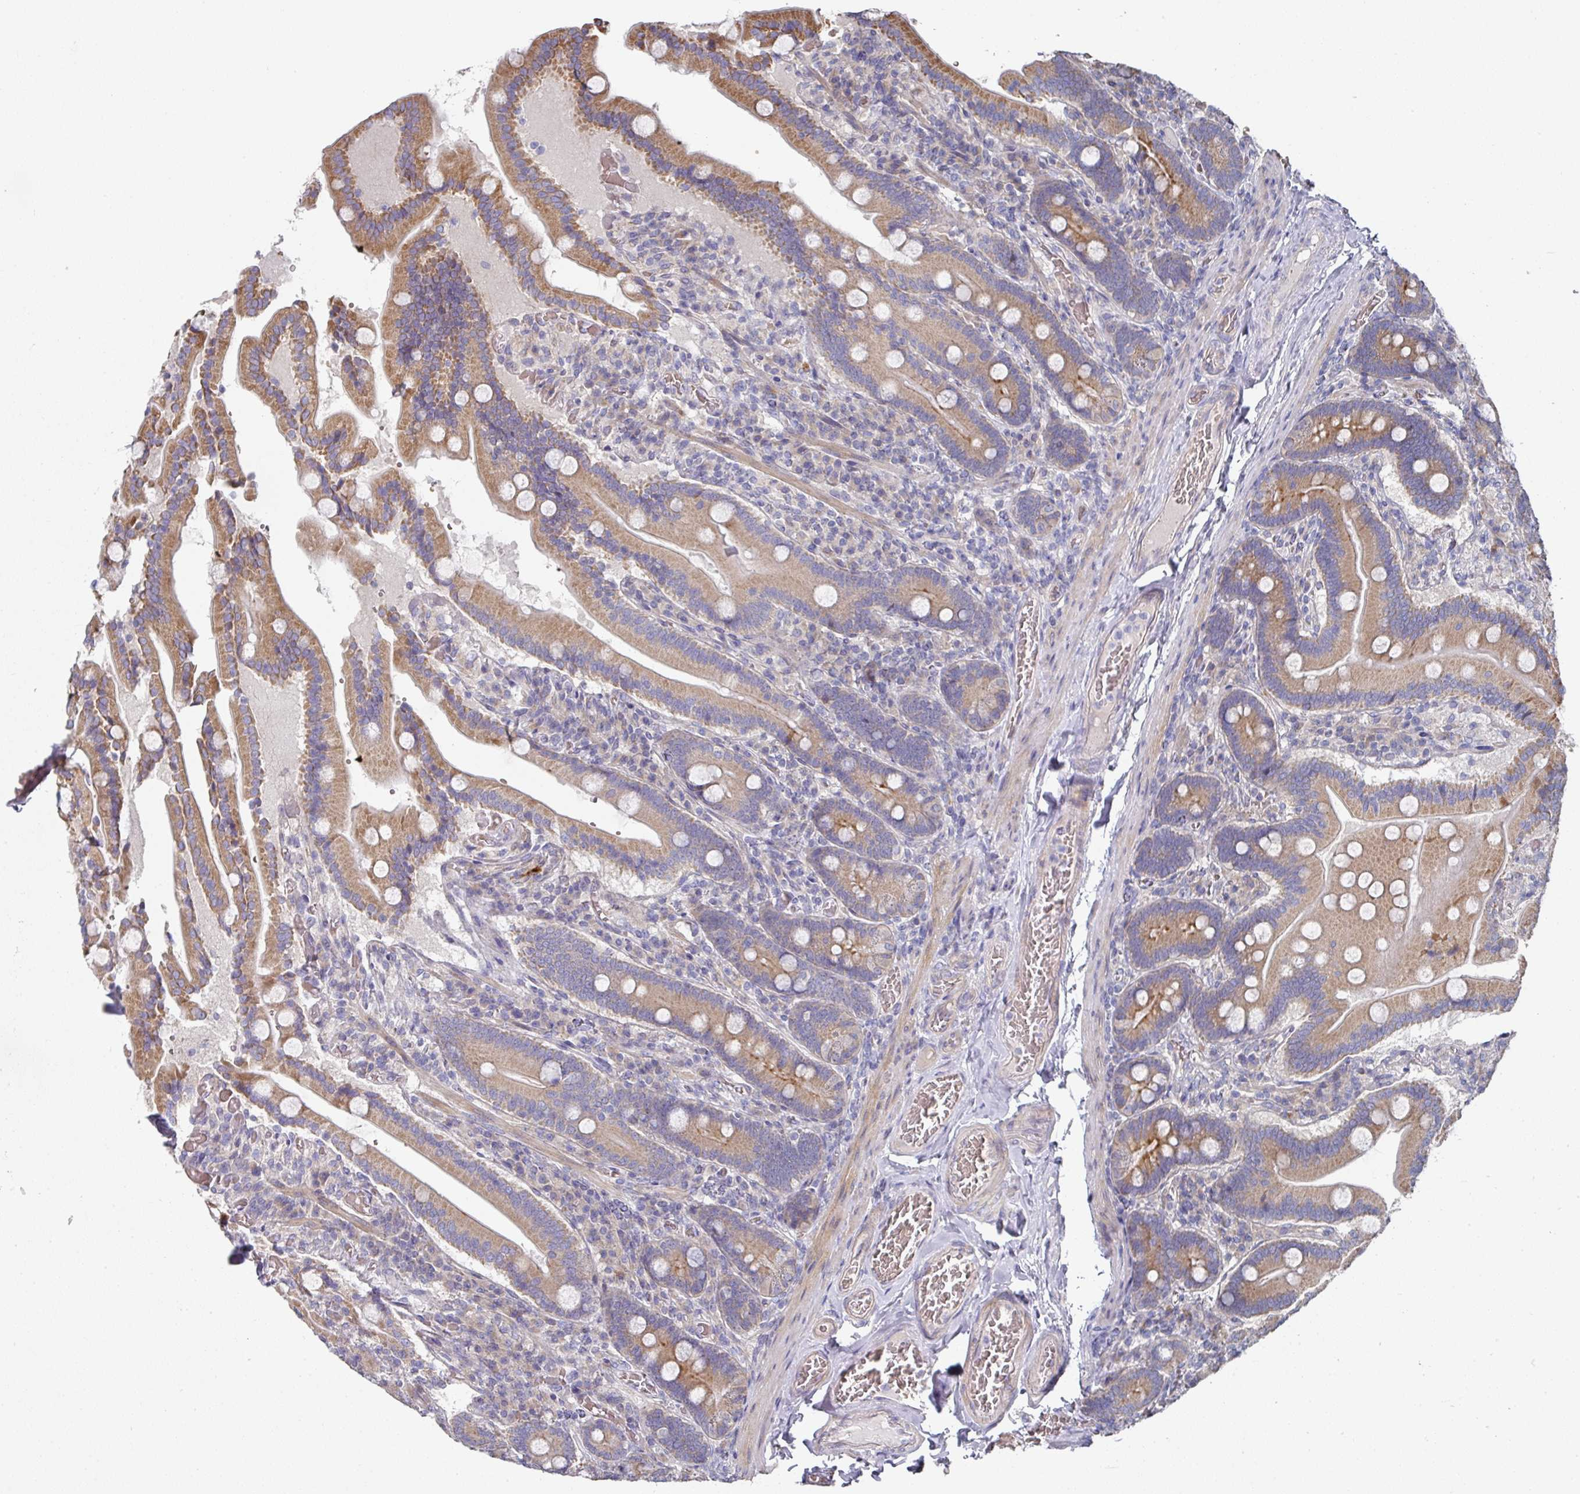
{"staining": {"intensity": "moderate", "quantity": ">75%", "location": "cytoplasmic/membranous"}, "tissue": "duodenum", "cell_type": "Glandular cells", "image_type": "normal", "snomed": [{"axis": "morphology", "description": "Normal tissue, NOS"}, {"axis": "topography", "description": "Duodenum"}], "caption": "A brown stain highlights moderate cytoplasmic/membranous expression of a protein in glandular cells of benign duodenum.", "gene": "PYROXD2", "patient": {"sex": "female", "age": 62}}